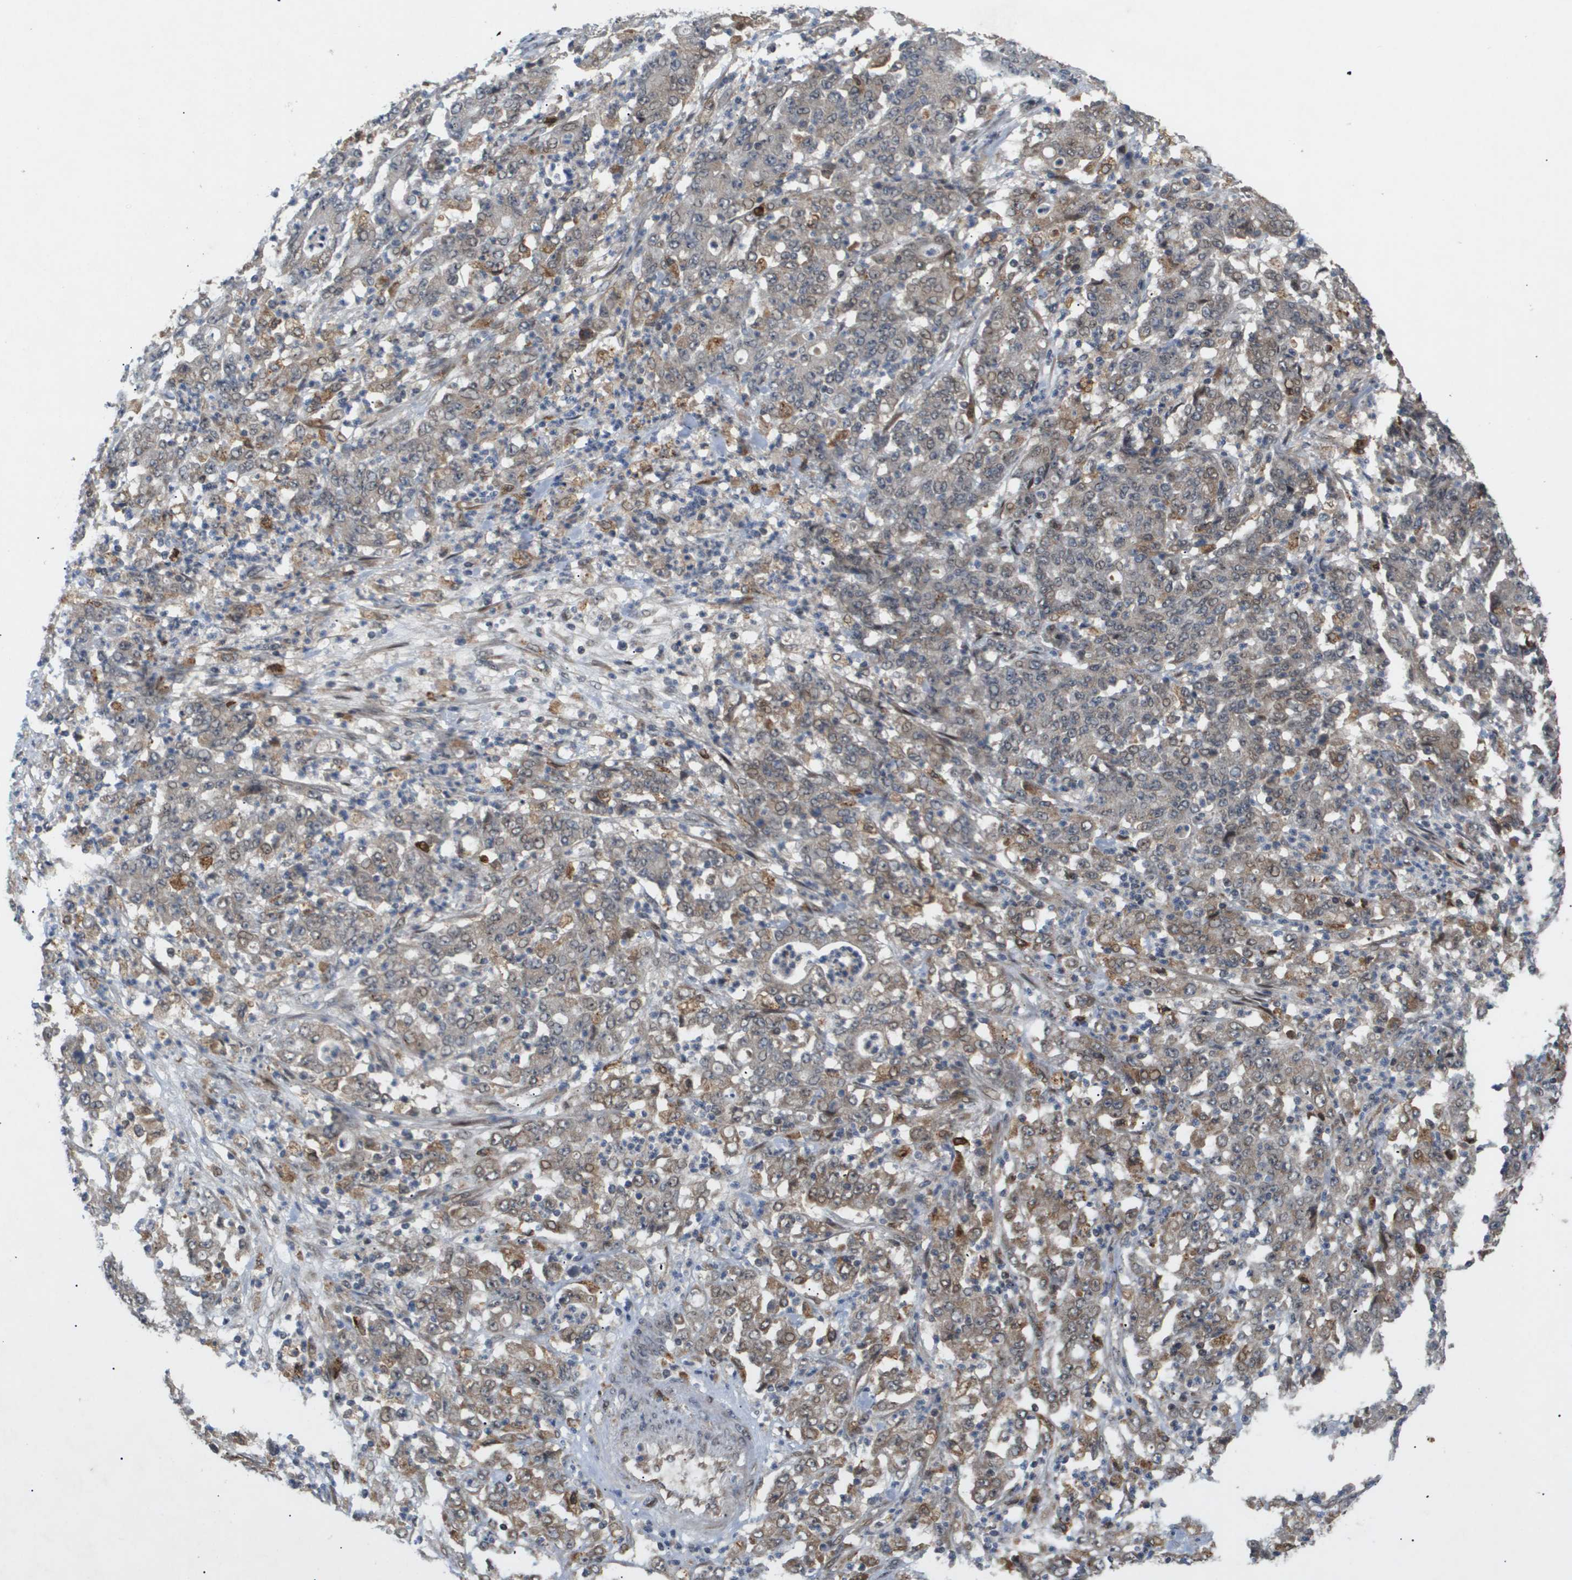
{"staining": {"intensity": "moderate", "quantity": "25%-75%", "location": "cytoplasmic/membranous,nuclear"}, "tissue": "stomach cancer", "cell_type": "Tumor cells", "image_type": "cancer", "snomed": [{"axis": "morphology", "description": "Adenocarcinoma, NOS"}, {"axis": "topography", "description": "Stomach, lower"}], "caption": "Stomach adenocarcinoma stained for a protein demonstrates moderate cytoplasmic/membranous and nuclear positivity in tumor cells.", "gene": "PDGFB", "patient": {"sex": "female", "age": 71}}